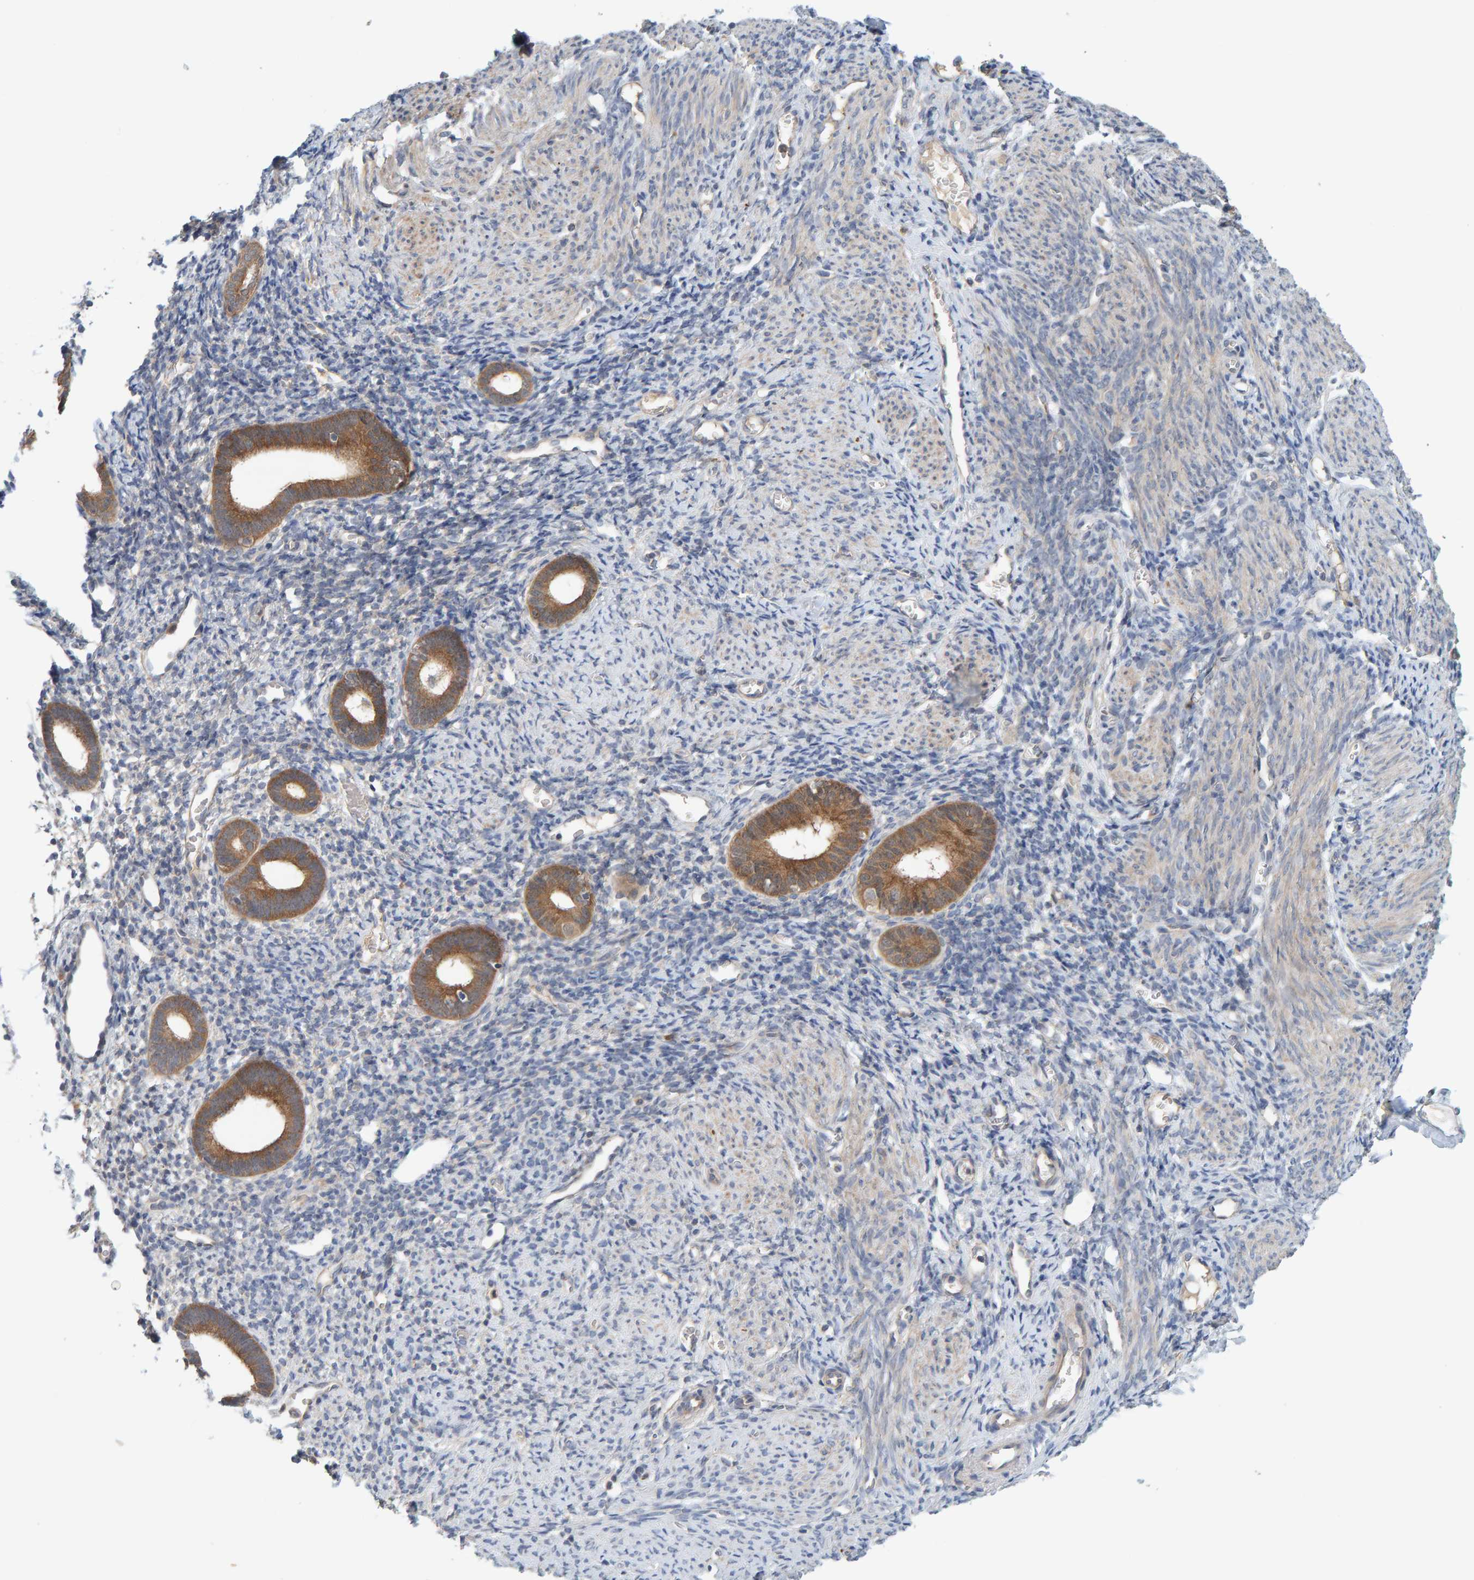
{"staining": {"intensity": "weak", "quantity": "25%-75%", "location": "cytoplasmic/membranous"}, "tissue": "endometrium", "cell_type": "Cells in endometrial stroma", "image_type": "normal", "snomed": [{"axis": "morphology", "description": "Normal tissue, NOS"}, {"axis": "morphology", "description": "Adenocarcinoma, NOS"}, {"axis": "topography", "description": "Endometrium"}], "caption": "IHC of normal human endometrium exhibits low levels of weak cytoplasmic/membranous positivity in approximately 25%-75% of cells in endometrial stroma. (DAB = brown stain, brightfield microscopy at high magnification).", "gene": "TATDN1", "patient": {"sex": "female", "age": 57}}